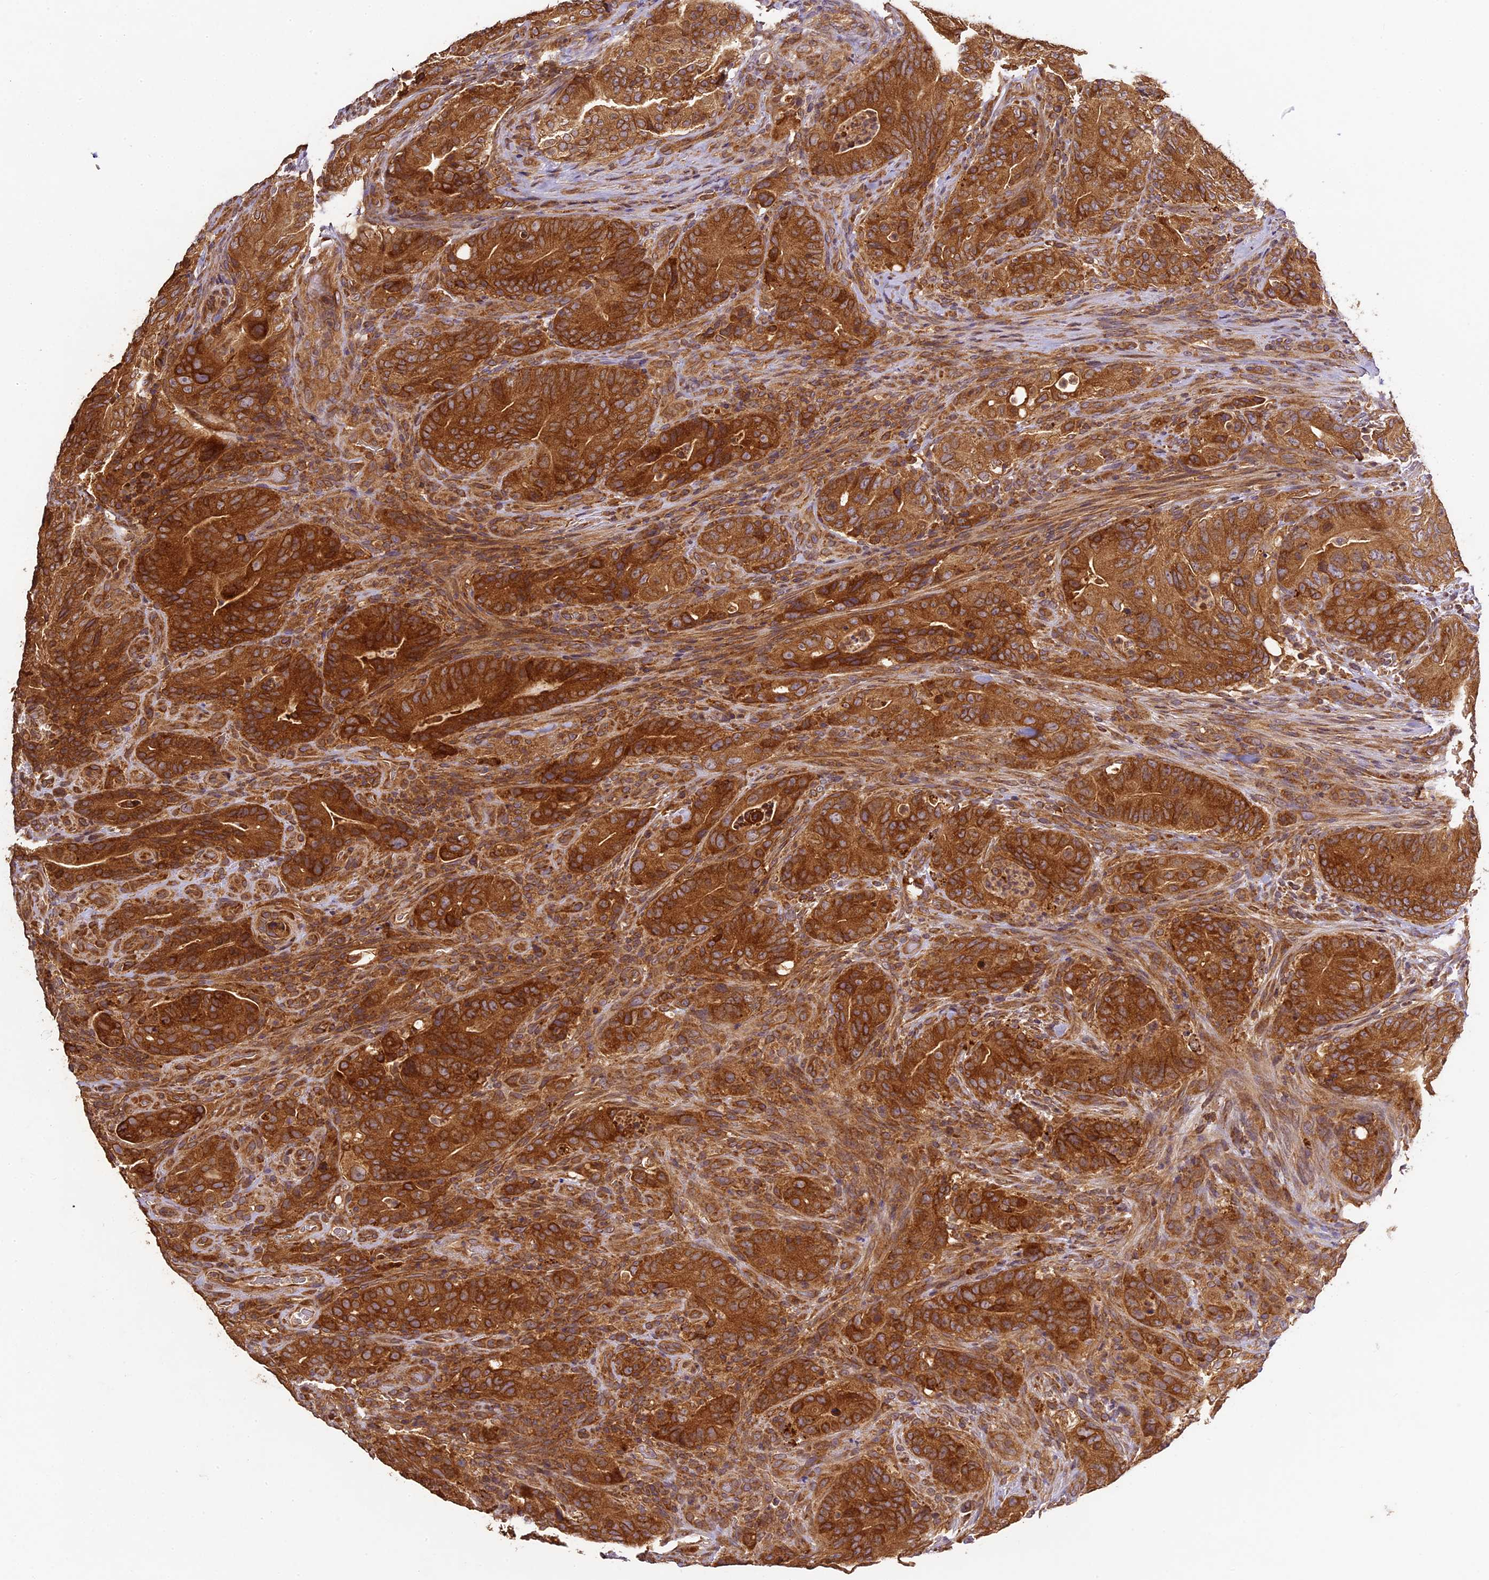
{"staining": {"intensity": "strong", "quantity": ">75%", "location": "cytoplasmic/membranous"}, "tissue": "colorectal cancer", "cell_type": "Tumor cells", "image_type": "cancer", "snomed": [{"axis": "morphology", "description": "Normal tissue, NOS"}, {"axis": "topography", "description": "Colon"}], "caption": "This is an image of immunohistochemistry staining of colorectal cancer, which shows strong positivity in the cytoplasmic/membranous of tumor cells.", "gene": "BRAP", "patient": {"sex": "female", "age": 82}}